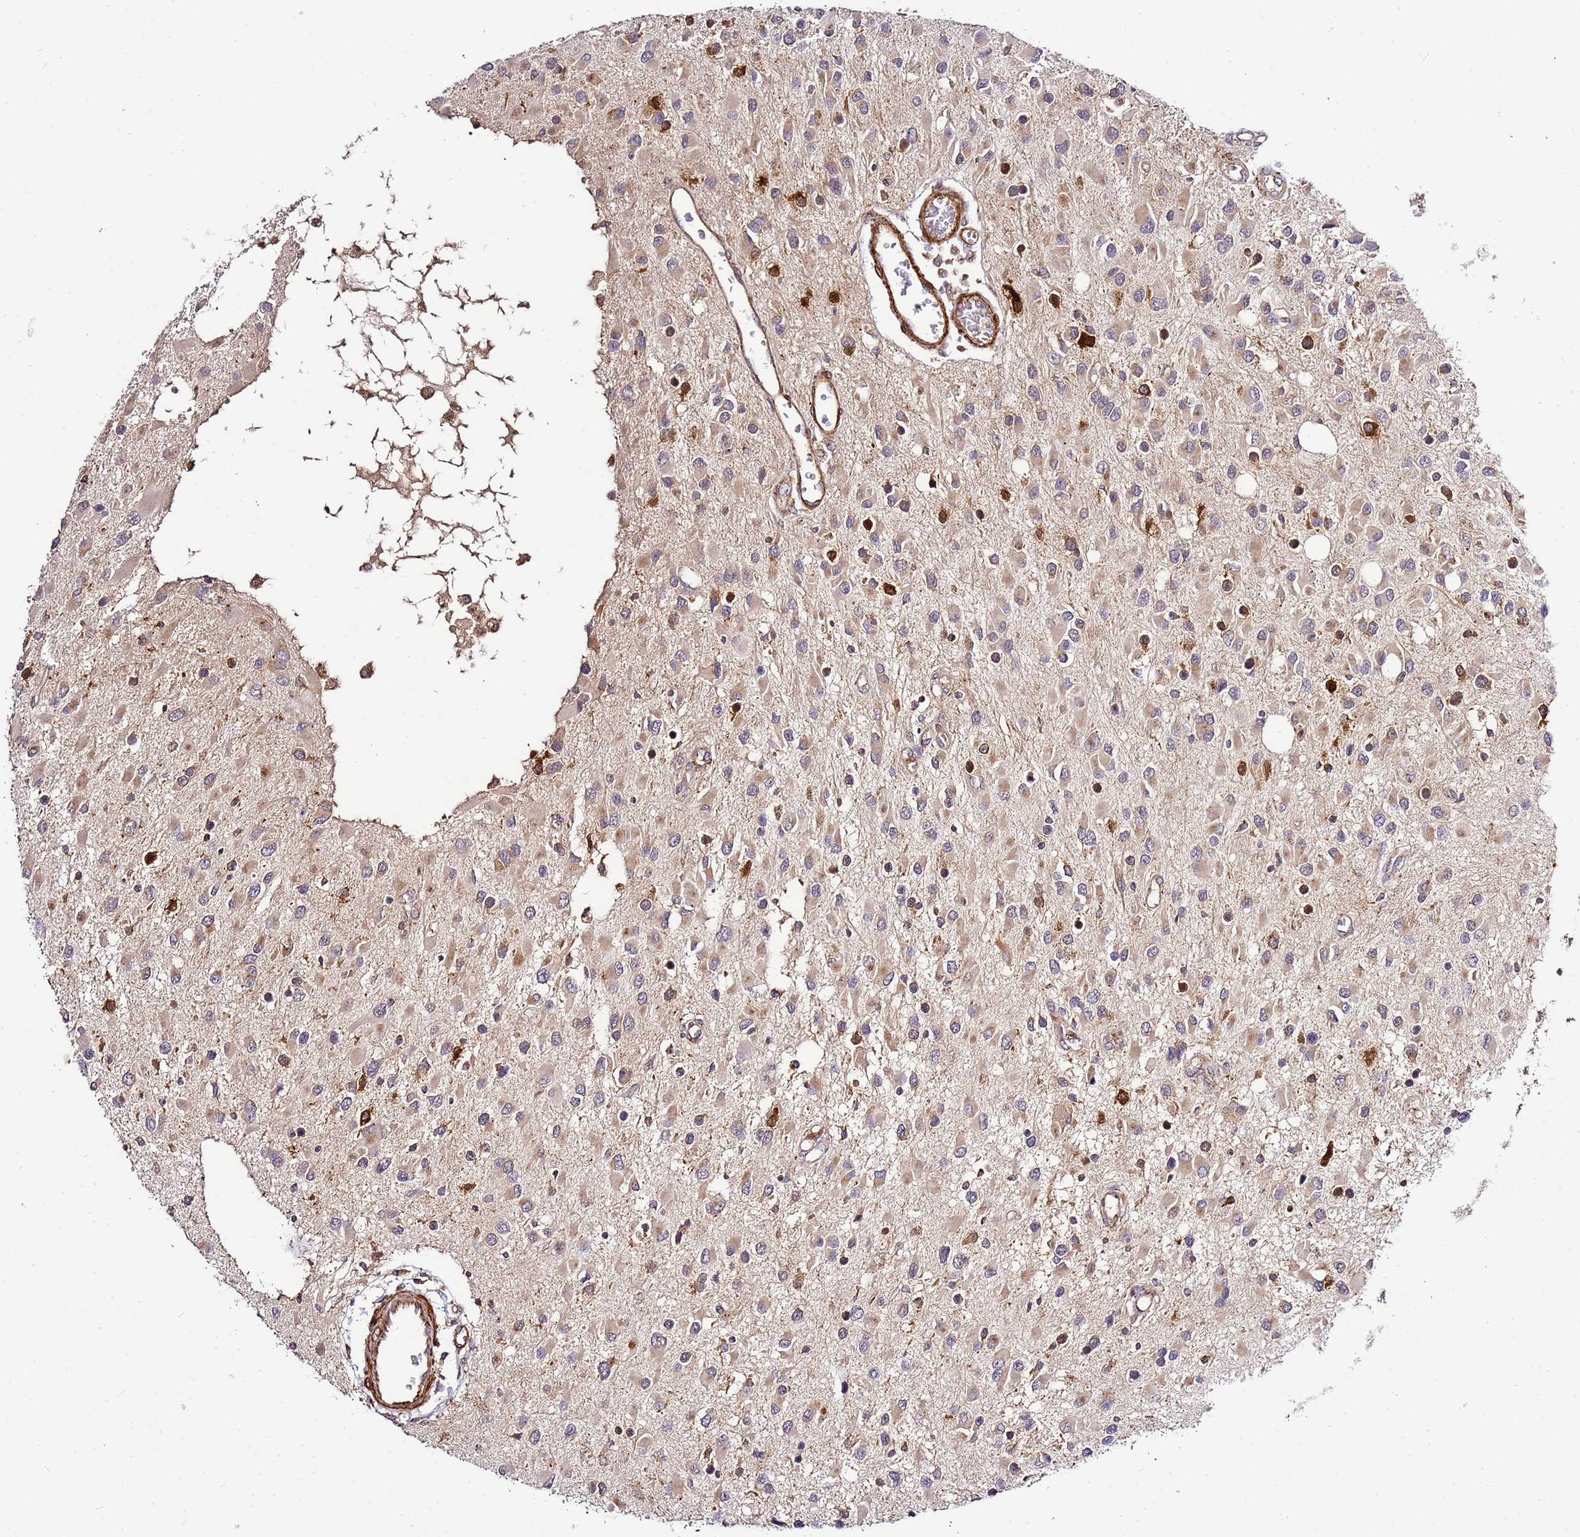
{"staining": {"intensity": "moderate", "quantity": ">75%", "location": "cytoplasmic/membranous"}, "tissue": "glioma", "cell_type": "Tumor cells", "image_type": "cancer", "snomed": [{"axis": "morphology", "description": "Glioma, malignant, High grade"}, {"axis": "topography", "description": "Brain"}], "caption": "DAB (3,3'-diaminobenzidine) immunohistochemical staining of glioma shows moderate cytoplasmic/membranous protein positivity in about >75% of tumor cells. (DAB IHC, brown staining for protein, blue staining for nuclei).", "gene": "PVRIG", "patient": {"sex": "male", "age": 53}}